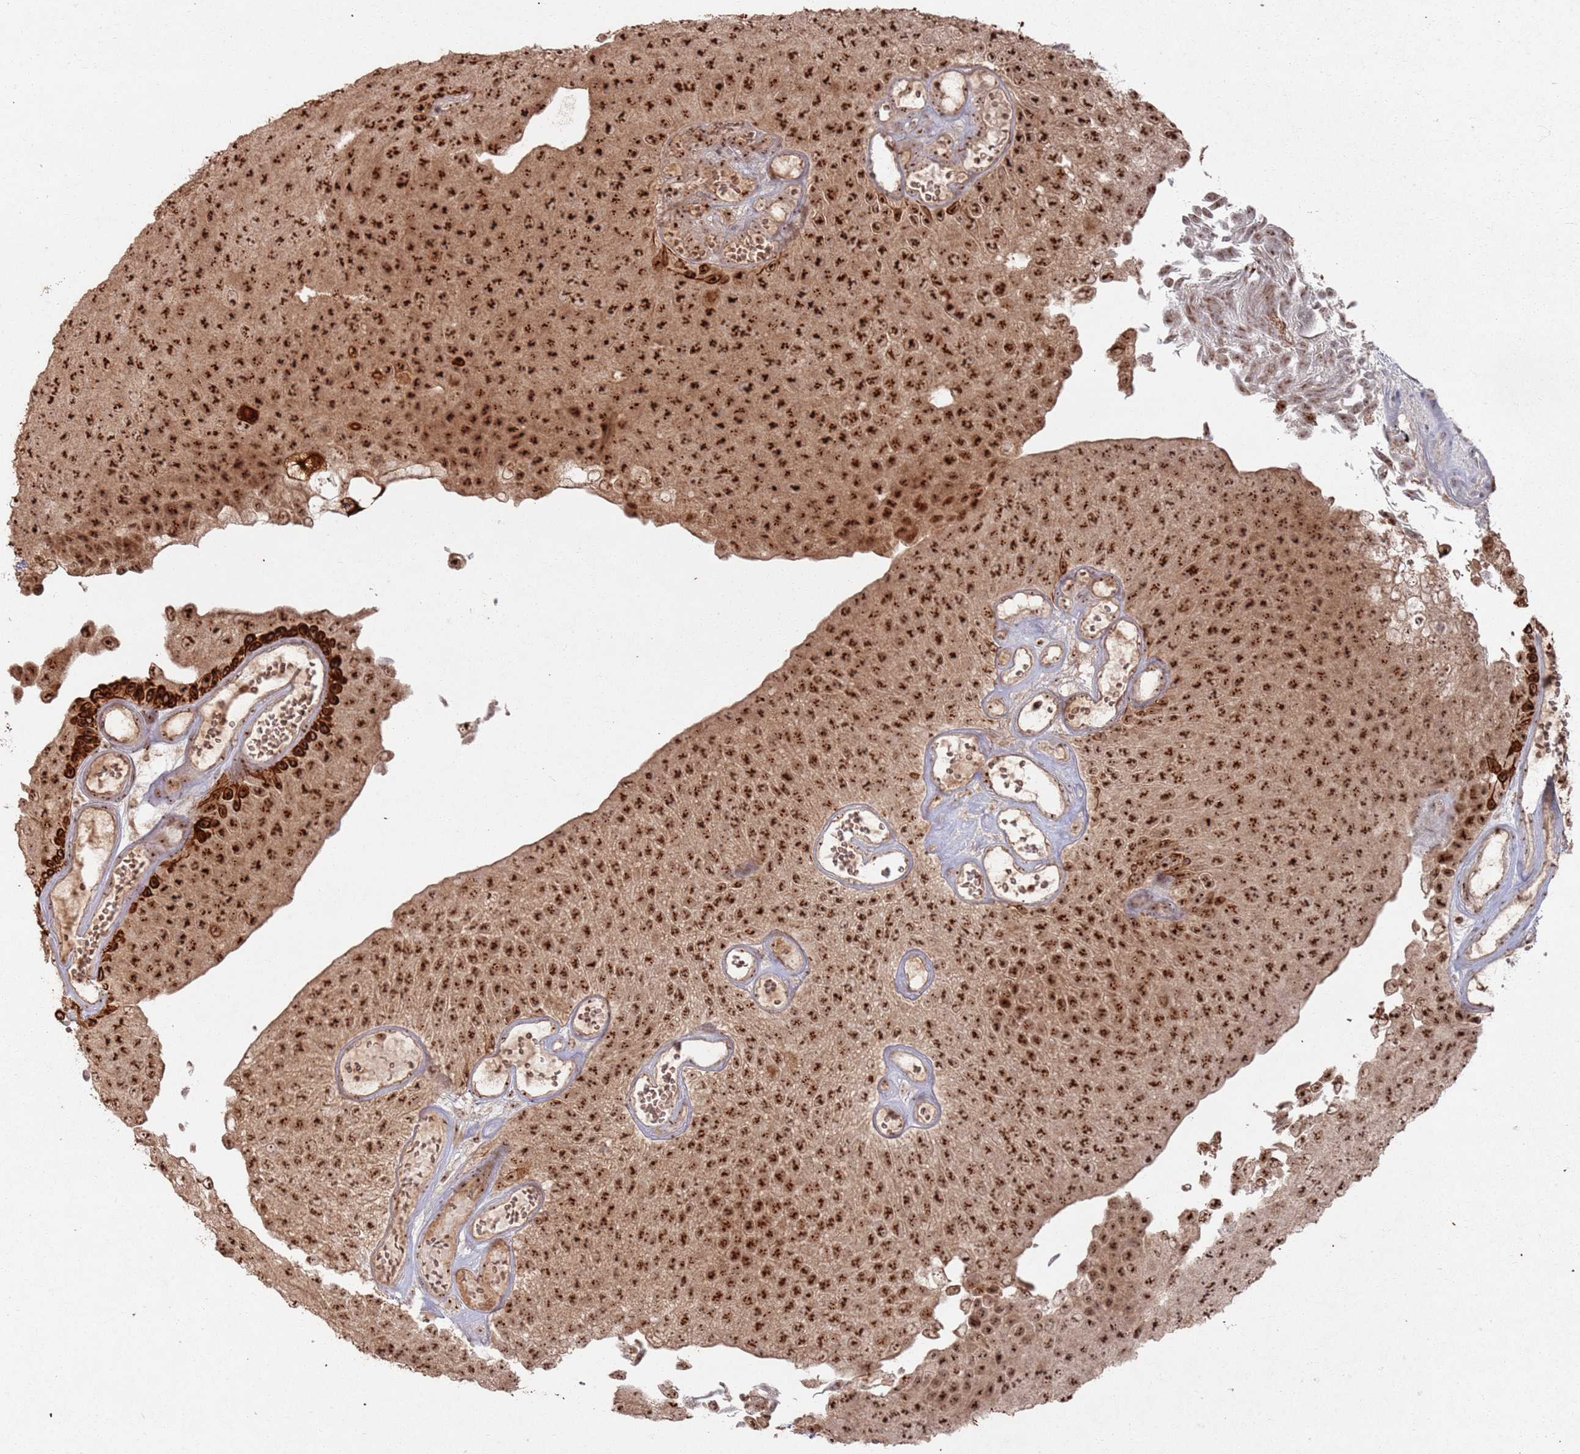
{"staining": {"intensity": "strong", "quantity": ">75%", "location": "cytoplasmic/membranous,nuclear"}, "tissue": "urothelial cancer", "cell_type": "Tumor cells", "image_type": "cancer", "snomed": [{"axis": "morphology", "description": "Urothelial carcinoma, Low grade"}, {"axis": "topography", "description": "Urinary bladder"}], "caption": "Immunohistochemistry histopathology image of neoplastic tissue: urothelial cancer stained using IHC reveals high levels of strong protein expression localized specifically in the cytoplasmic/membranous and nuclear of tumor cells, appearing as a cytoplasmic/membranous and nuclear brown color.", "gene": "UTP11", "patient": {"sex": "male", "age": 89}}